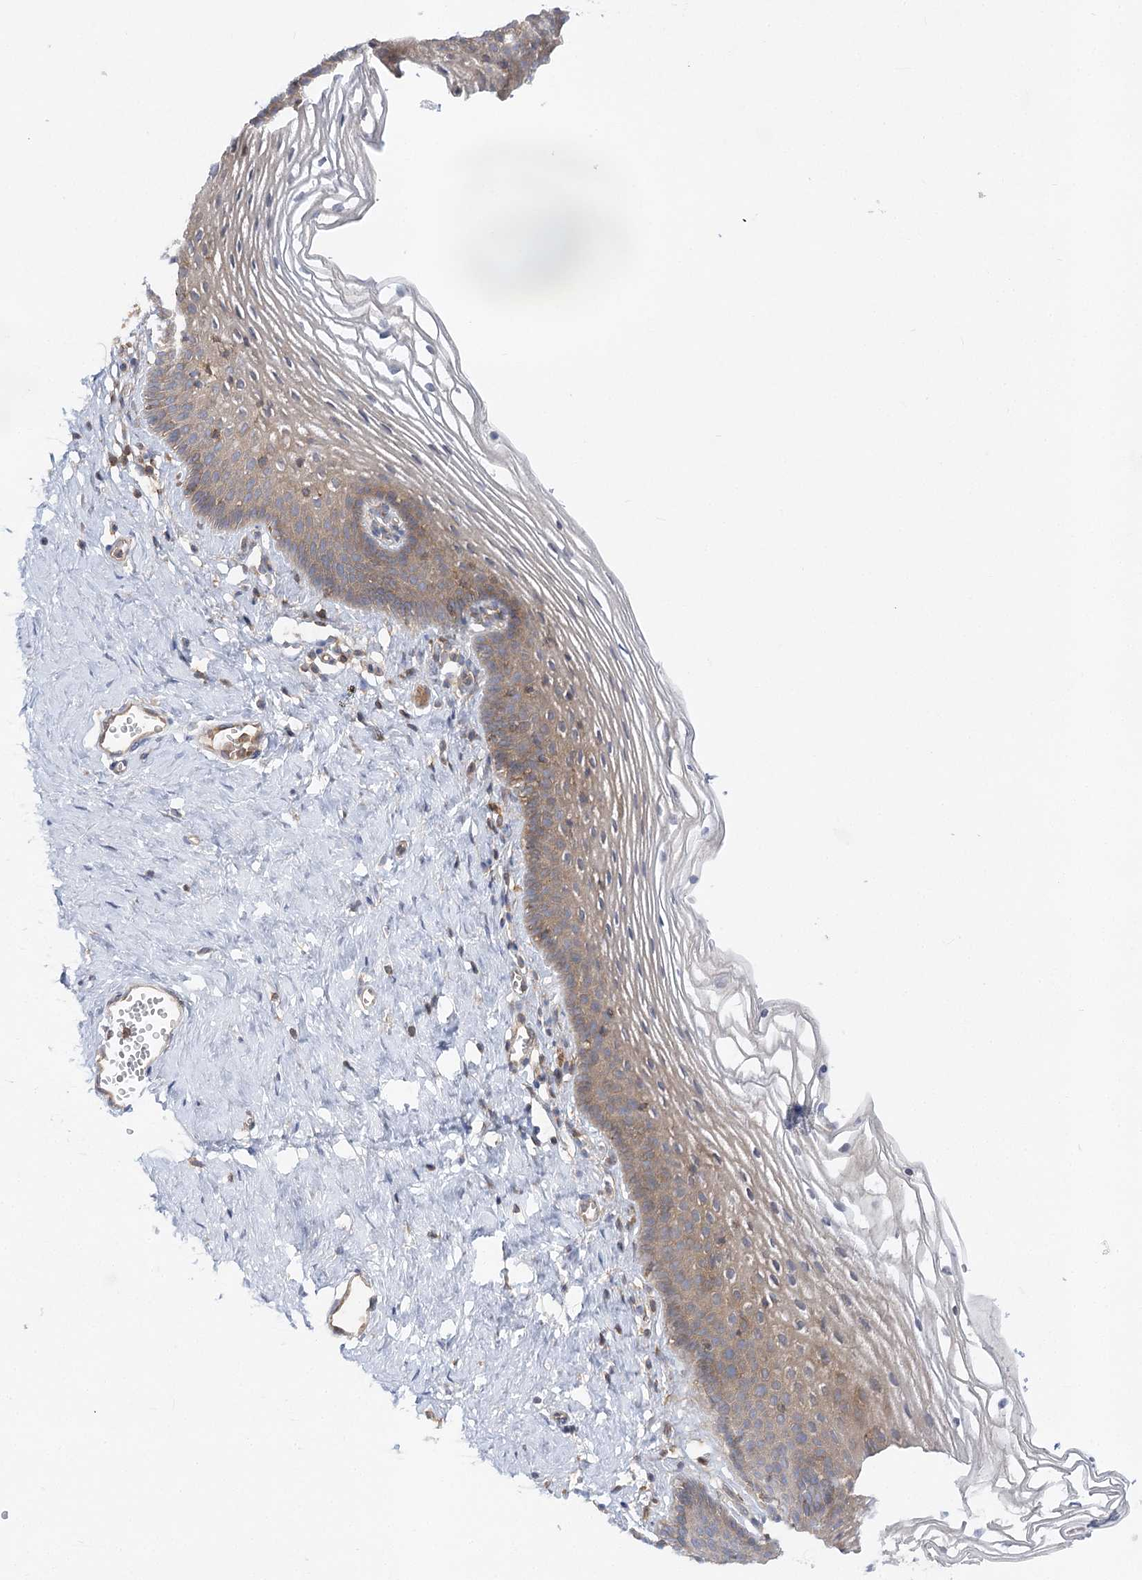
{"staining": {"intensity": "weak", "quantity": "<25%", "location": "cytoplasmic/membranous"}, "tissue": "vagina", "cell_type": "Squamous epithelial cells", "image_type": "normal", "snomed": [{"axis": "morphology", "description": "Normal tissue, NOS"}, {"axis": "topography", "description": "Vagina"}], "caption": "Immunohistochemistry (IHC) histopathology image of unremarkable vagina: vagina stained with DAB (3,3'-diaminobenzidine) reveals no significant protein expression in squamous epithelial cells. Brightfield microscopy of IHC stained with DAB (brown) and hematoxylin (blue), captured at high magnification.", "gene": "ABRAXAS2", "patient": {"sex": "female", "age": 32}}